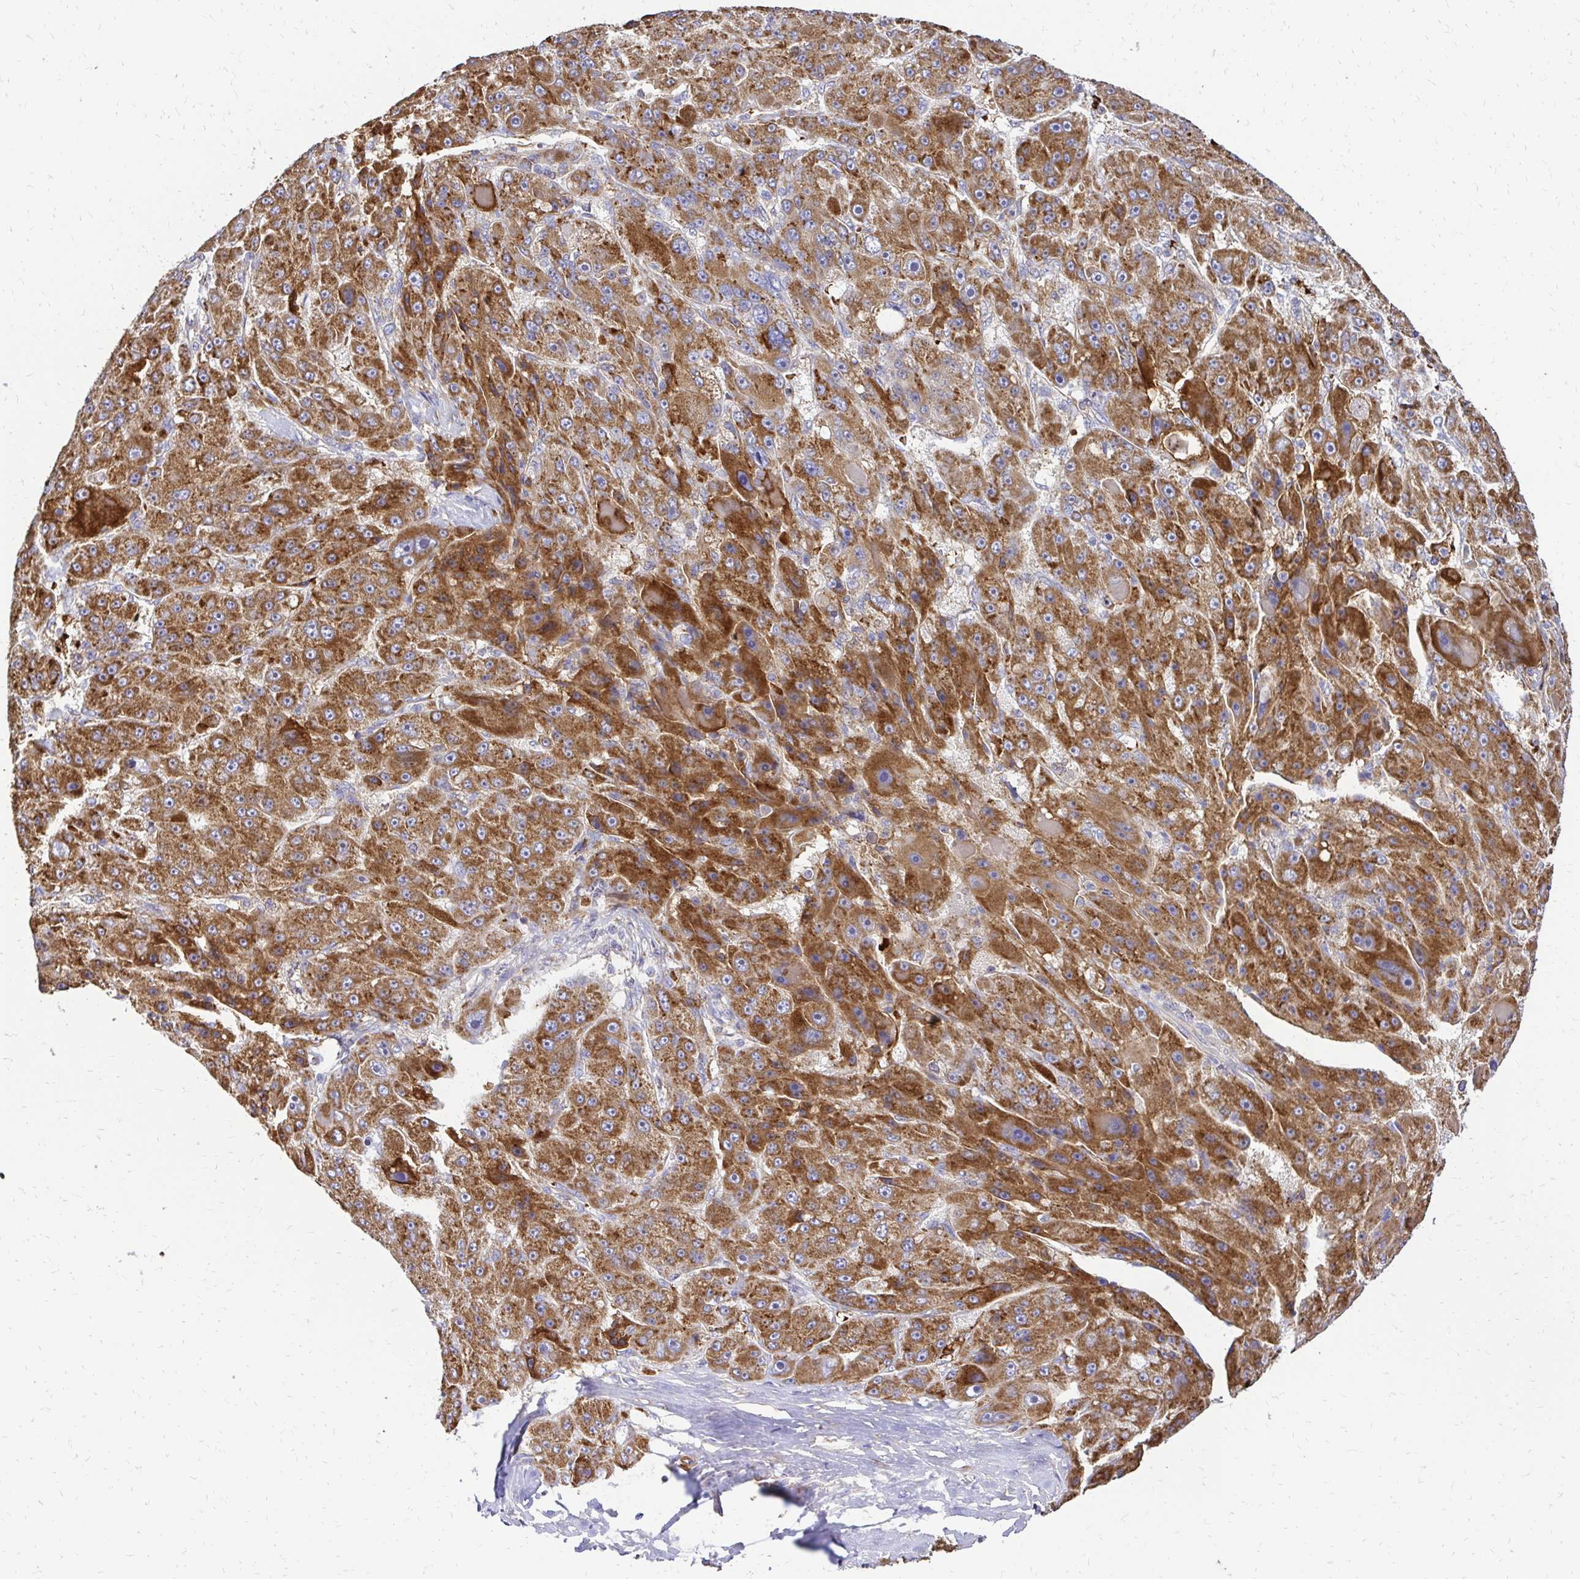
{"staining": {"intensity": "moderate", "quantity": ">75%", "location": "cytoplasmic/membranous"}, "tissue": "liver cancer", "cell_type": "Tumor cells", "image_type": "cancer", "snomed": [{"axis": "morphology", "description": "Carcinoma, Hepatocellular, NOS"}, {"axis": "topography", "description": "Liver"}], "caption": "Immunohistochemistry staining of liver cancer (hepatocellular carcinoma), which demonstrates medium levels of moderate cytoplasmic/membranous expression in about >75% of tumor cells indicating moderate cytoplasmic/membranous protein staining. The staining was performed using DAB (3,3'-diaminobenzidine) (brown) for protein detection and nuclei were counterstained in hematoxylin (blue).", "gene": "MRPL13", "patient": {"sex": "male", "age": 76}}